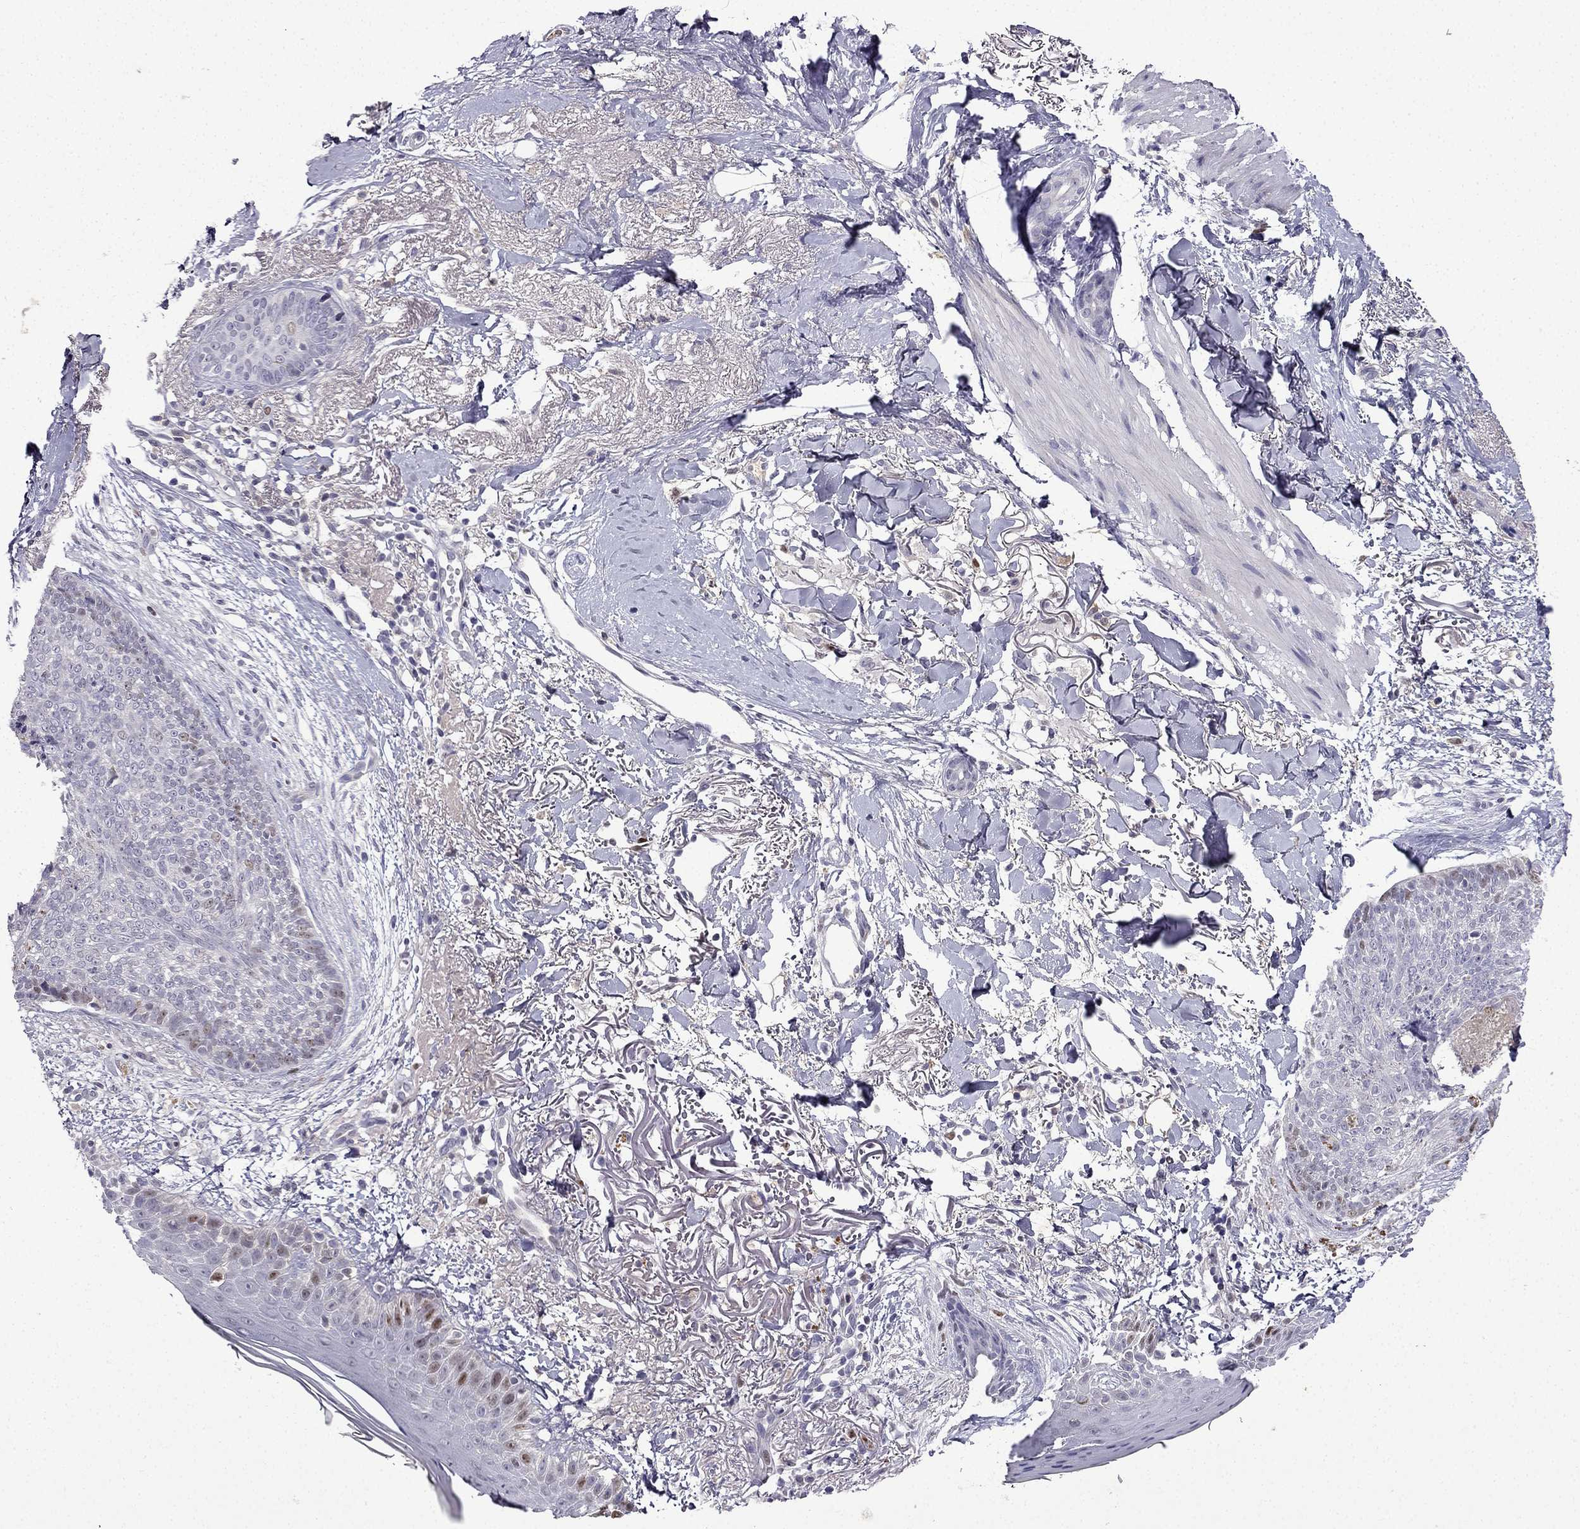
{"staining": {"intensity": "negative", "quantity": "none", "location": "none"}, "tissue": "skin cancer", "cell_type": "Tumor cells", "image_type": "cancer", "snomed": [{"axis": "morphology", "description": "Normal tissue, NOS"}, {"axis": "morphology", "description": "Basal cell carcinoma"}, {"axis": "topography", "description": "Skin"}], "caption": "Tumor cells are negative for brown protein staining in skin cancer (basal cell carcinoma). (Brightfield microscopy of DAB IHC at high magnification).", "gene": "UHRF1", "patient": {"sex": "male", "age": 84}}